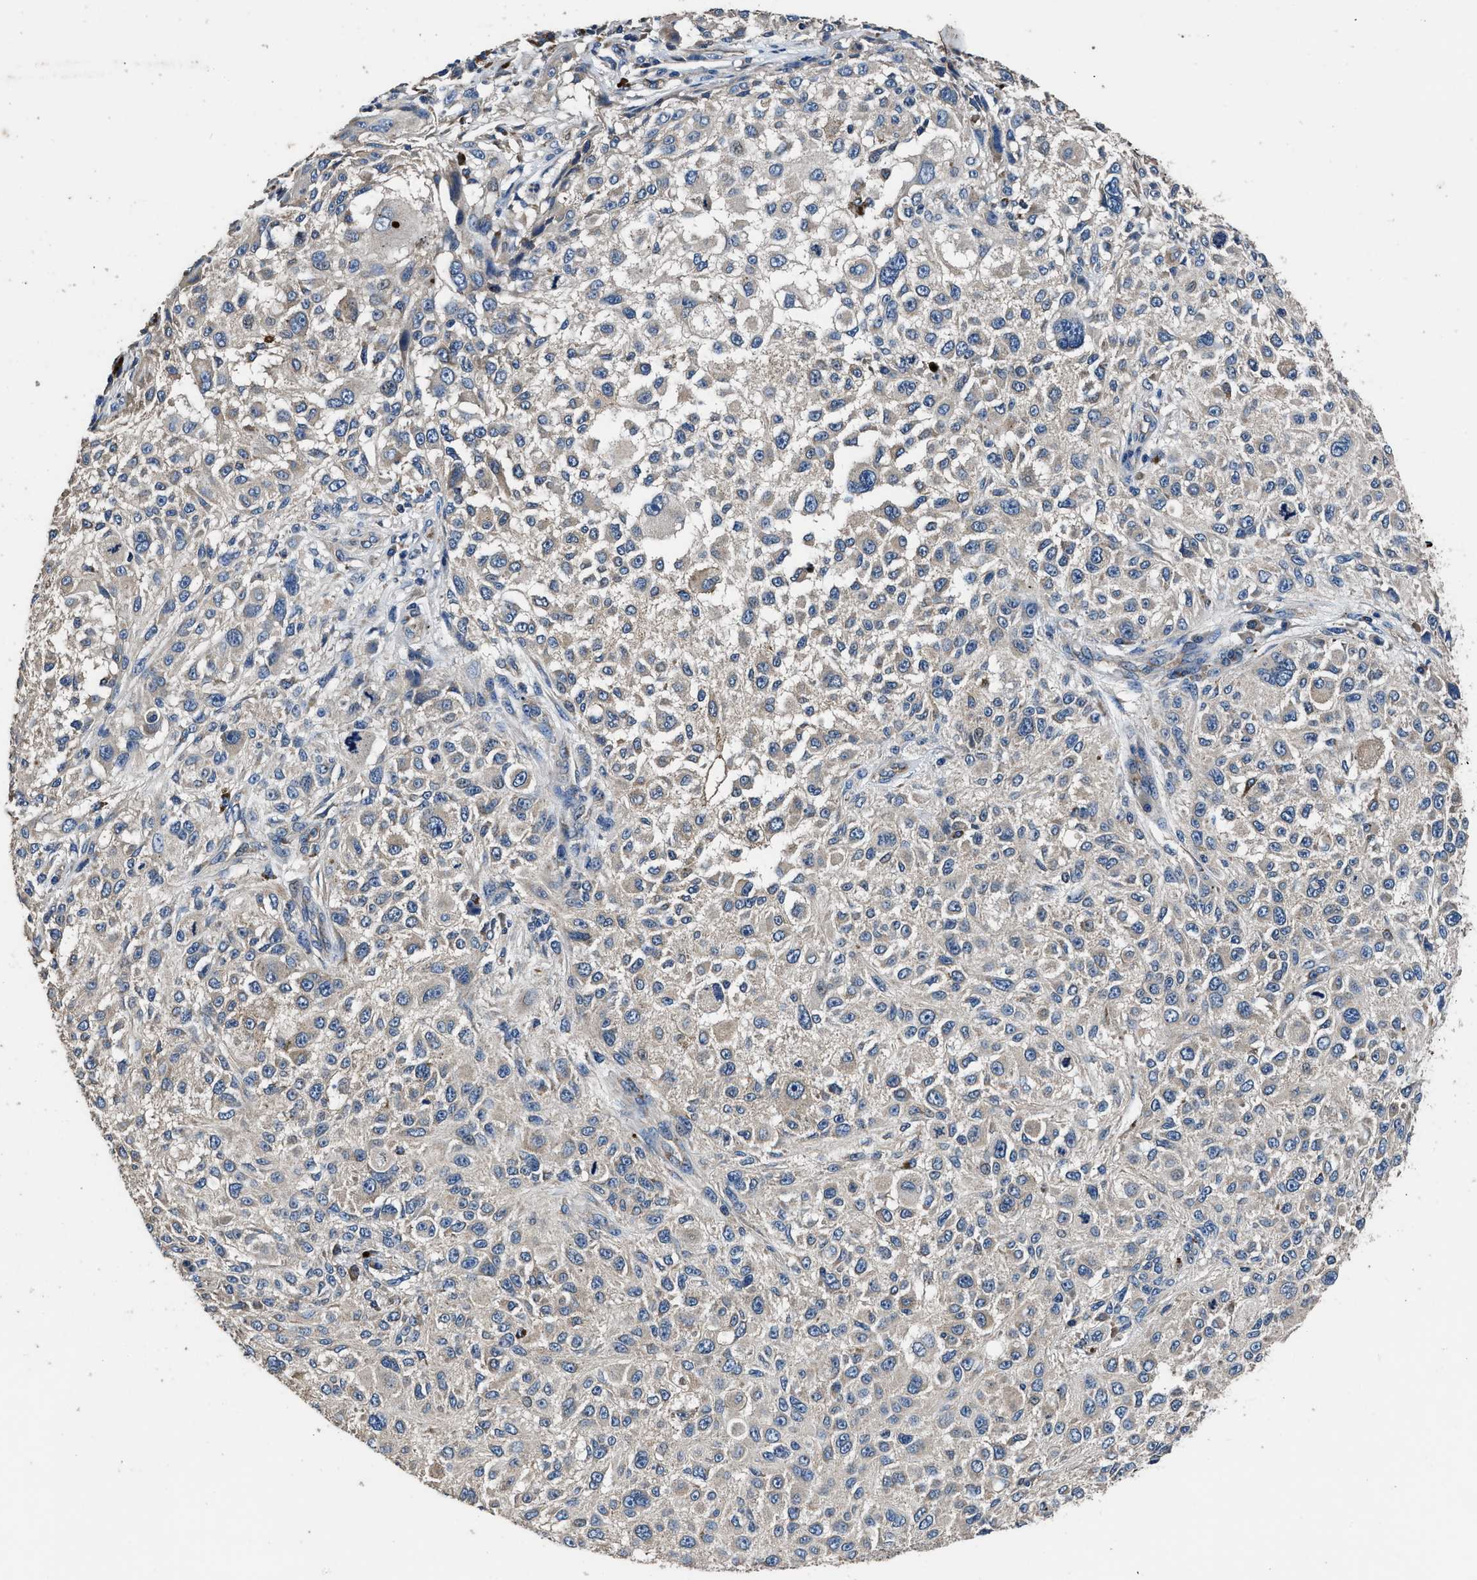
{"staining": {"intensity": "negative", "quantity": "none", "location": "none"}, "tissue": "melanoma", "cell_type": "Tumor cells", "image_type": "cancer", "snomed": [{"axis": "morphology", "description": "Necrosis, NOS"}, {"axis": "morphology", "description": "Malignant melanoma, NOS"}, {"axis": "topography", "description": "Skin"}], "caption": "There is no significant positivity in tumor cells of melanoma.", "gene": "DHRS7B", "patient": {"sex": "female", "age": 87}}